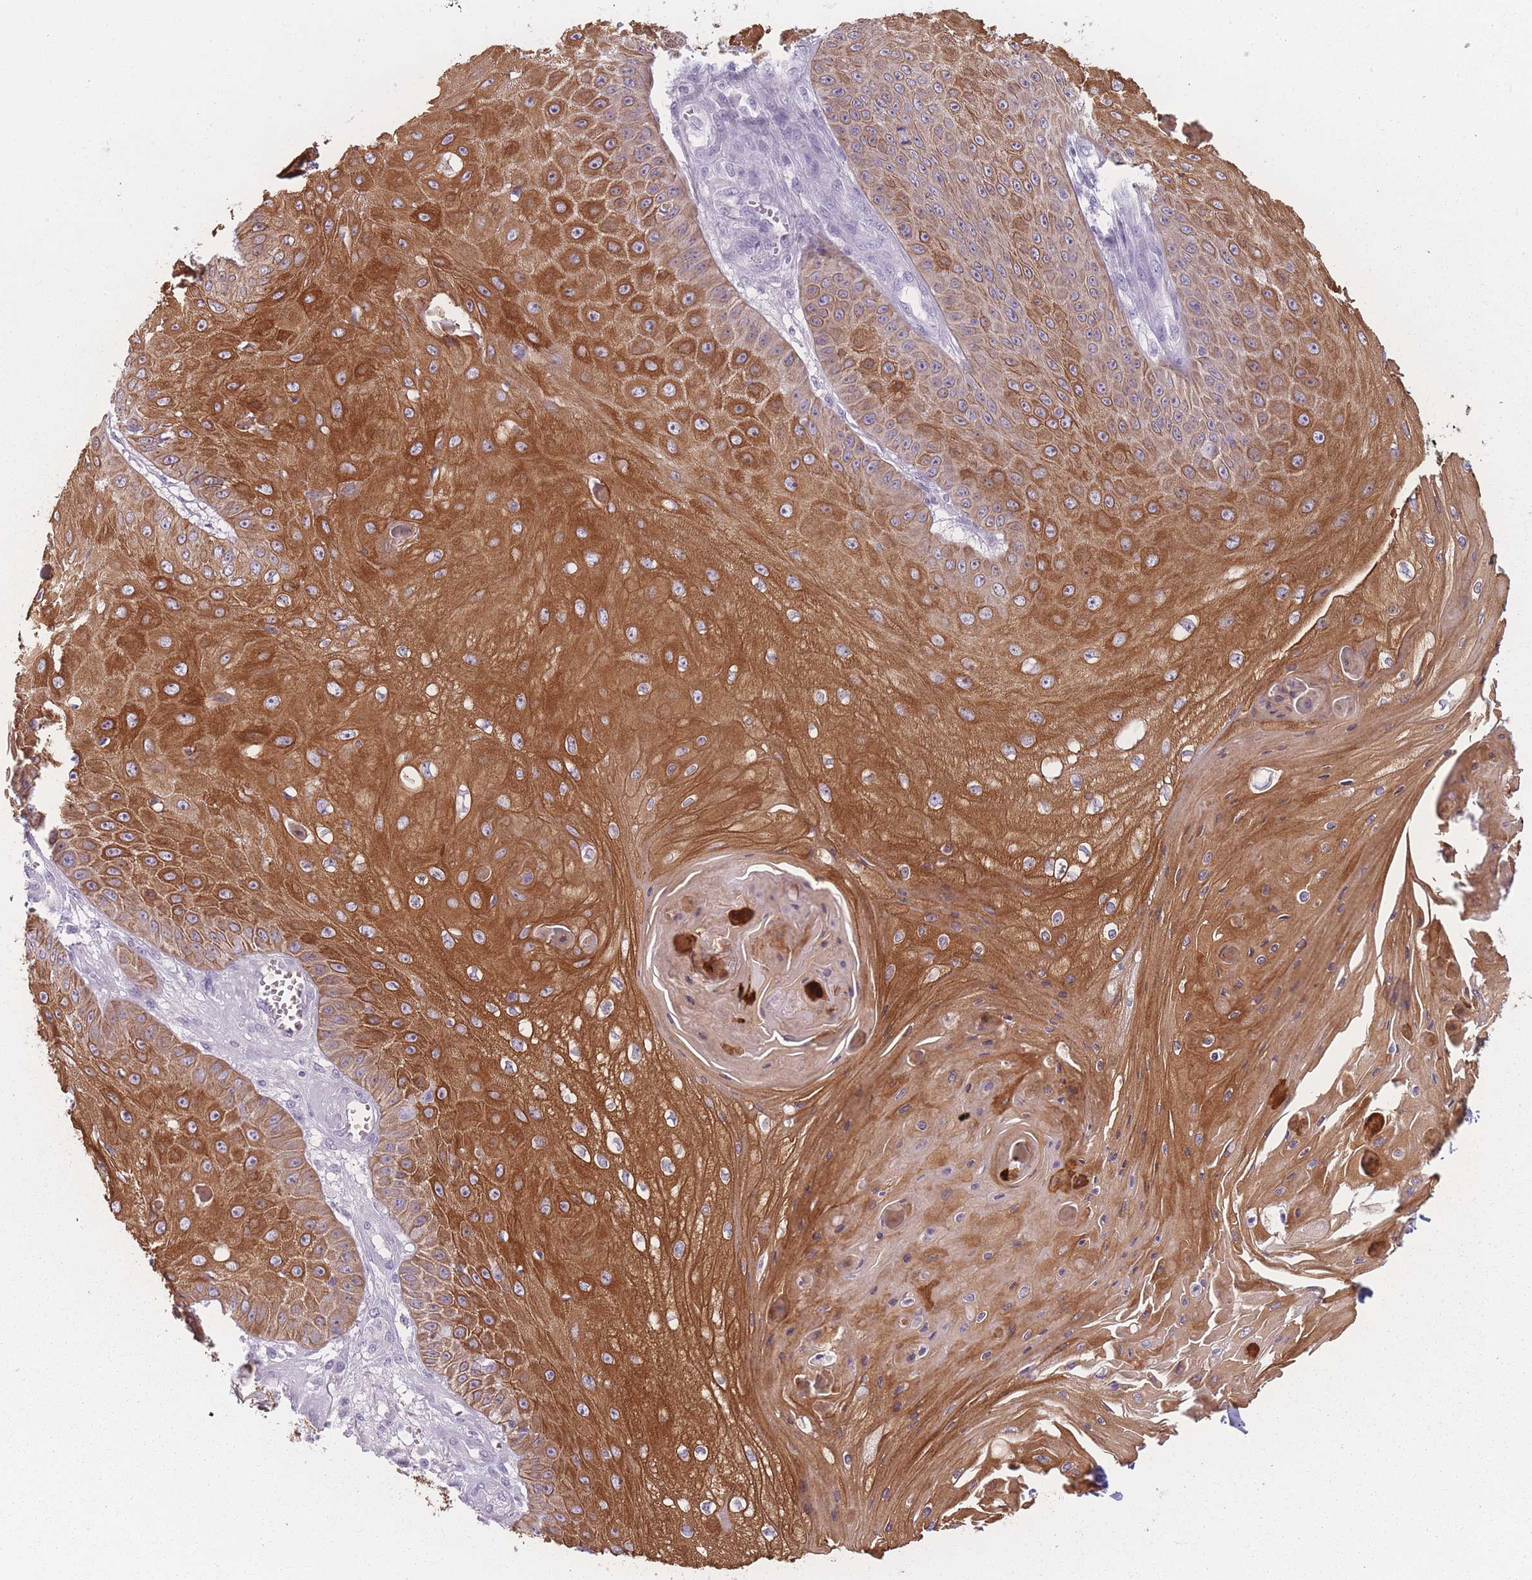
{"staining": {"intensity": "strong", "quantity": ">75%", "location": "cytoplasmic/membranous"}, "tissue": "skin cancer", "cell_type": "Tumor cells", "image_type": "cancer", "snomed": [{"axis": "morphology", "description": "Squamous cell carcinoma, NOS"}, {"axis": "topography", "description": "Skin"}], "caption": "Skin cancer (squamous cell carcinoma) was stained to show a protein in brown. There is high levels of strong cytoplasmic/membranous positivity in about >75% of tumor cells.", "gene": "PPFIA3", "patient": {"sex": "male", "age": 70}}